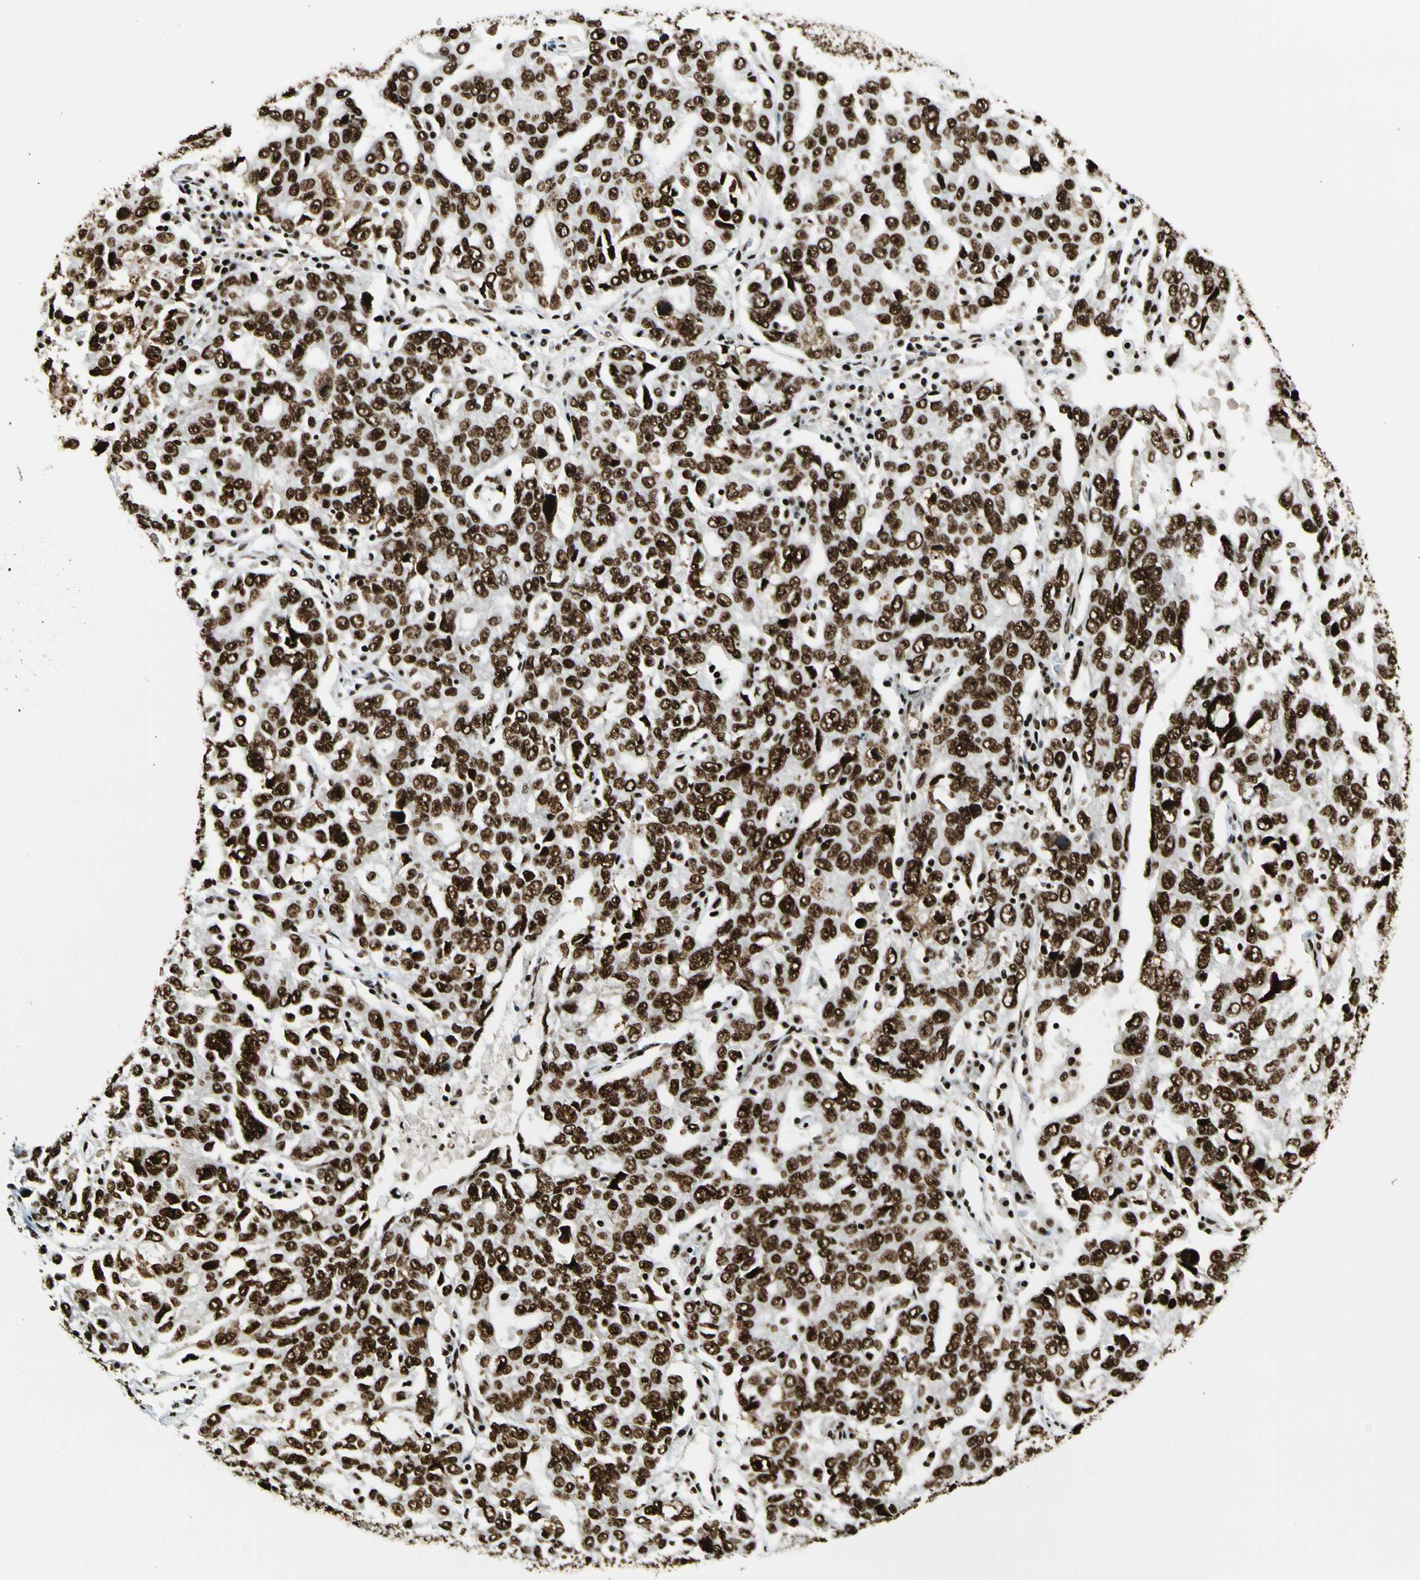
{"staining": {"intensity": "strong", "quantity": ">75%", "location": "nuclear"}, "tissue": "ovarian cancer", "cell_type": "Tumor cells", "image_type": "cancer", "snomed": [{"axis": "morphology", "description": "Carcinoma, endometroid"}, {"axis": "topography", "description": "Ovary"}], "caption": "This micrograph exhibits immunohistochemistry (IHC) staining of ovarian cancer, with high strong nuclear expression in about >75% of tumor cells.", "gene": "CCAR1", "patient": {"sex": "female", "age": 62}}